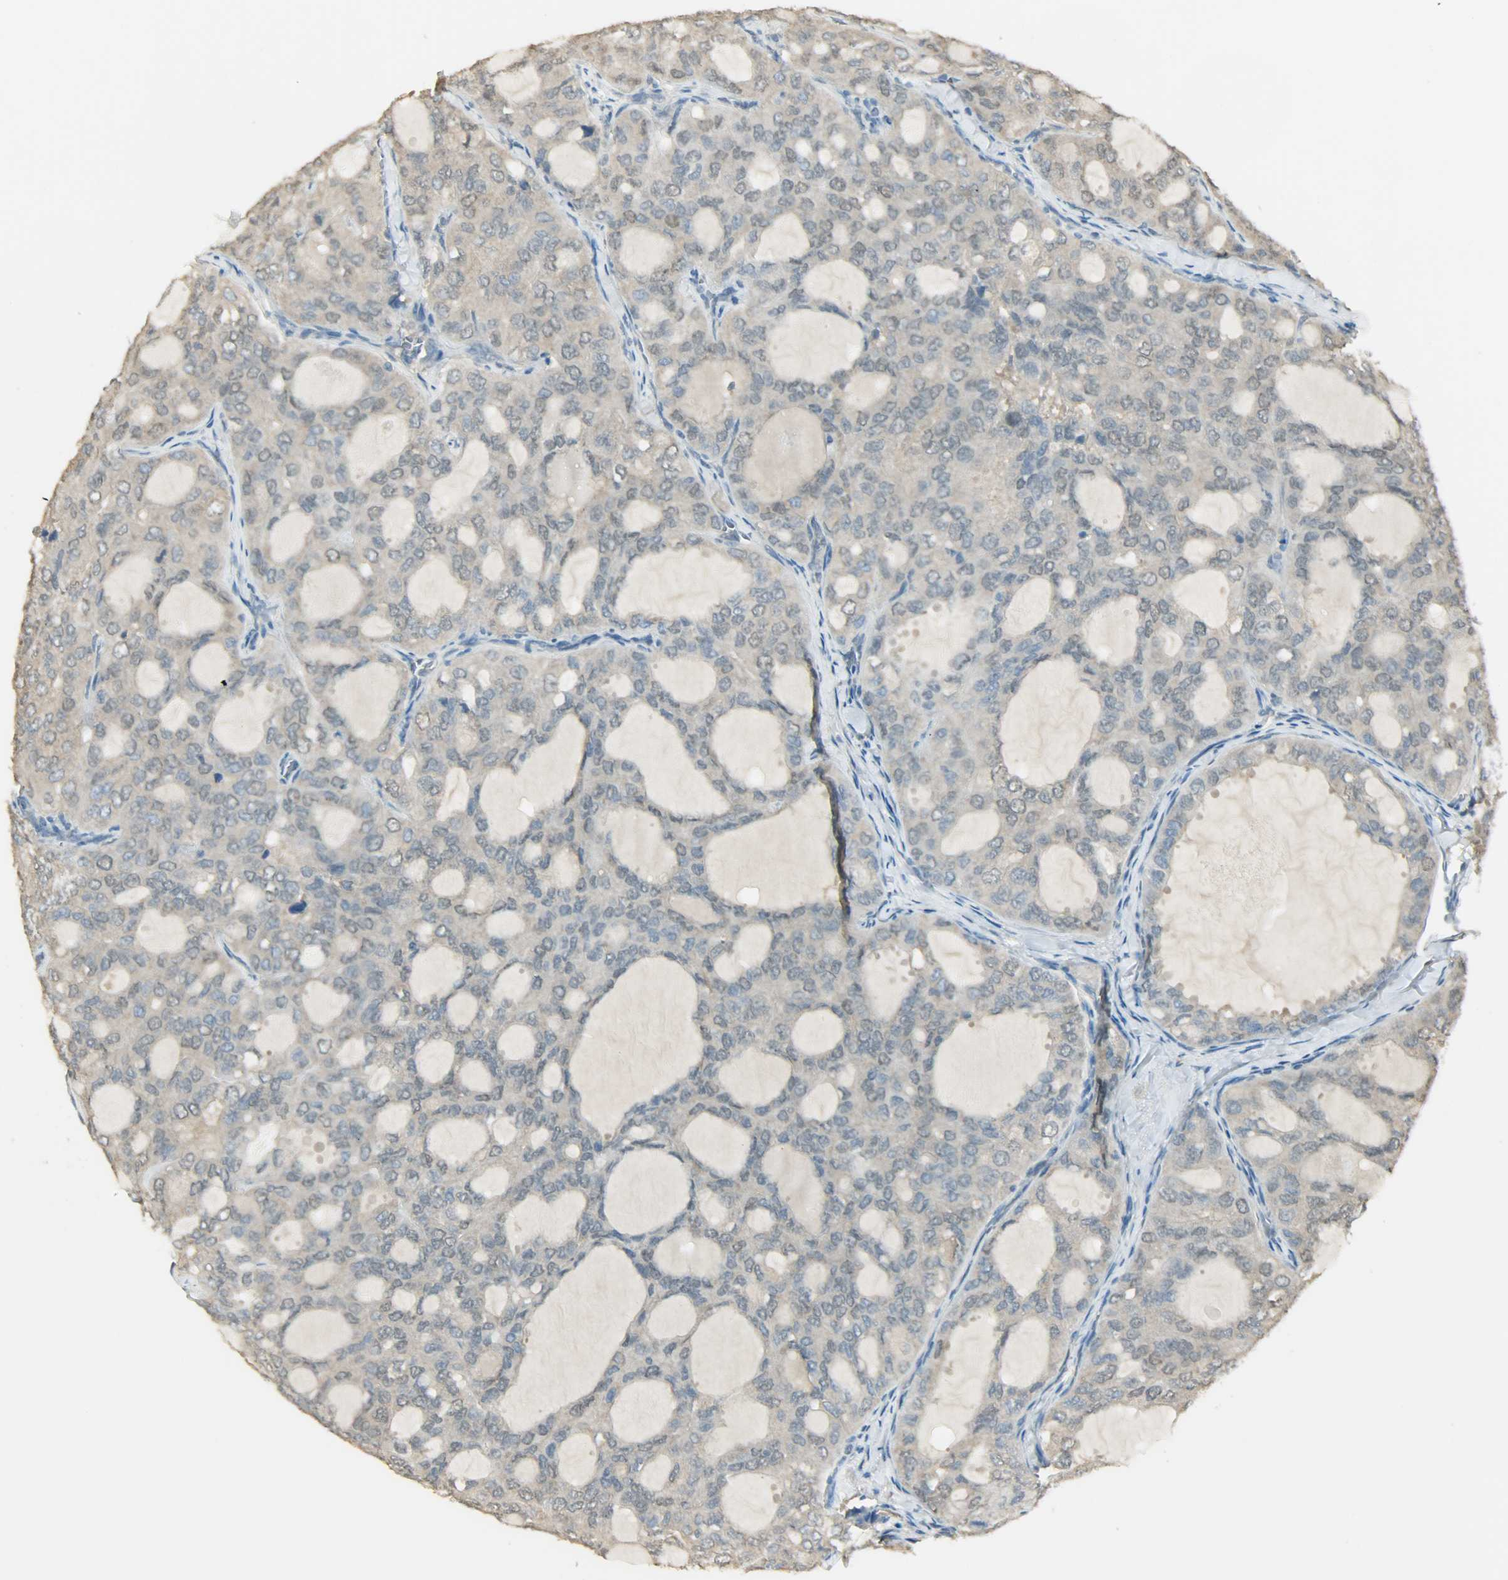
{"staining": {"intensity": "weak", "quantity": "<25%", "location": "nuclear"}, "tissue": "thyroid cancer", "cell_type": "Tumor cells", "image_type": "cancer", "snomed": [{"axis": "morphology", "description": "Follicular adenoma carcinoma, NOS"}, {"axis": "topography", "description": "Thyroid gland"}], "caption": "The photomicrograph reveals no significant expression in tumor cells of thyroid cancer (follicular adenoma carcinoma). The staining was performed using DAB (3,3'-diaminobenzidine) to visualize the protein expression in brown, while the nuclei were stained in blue with hematoxylin (Magnification: 20x).", "gene": "PRMT5", "patient": {"sex": "male", "age": 75}}